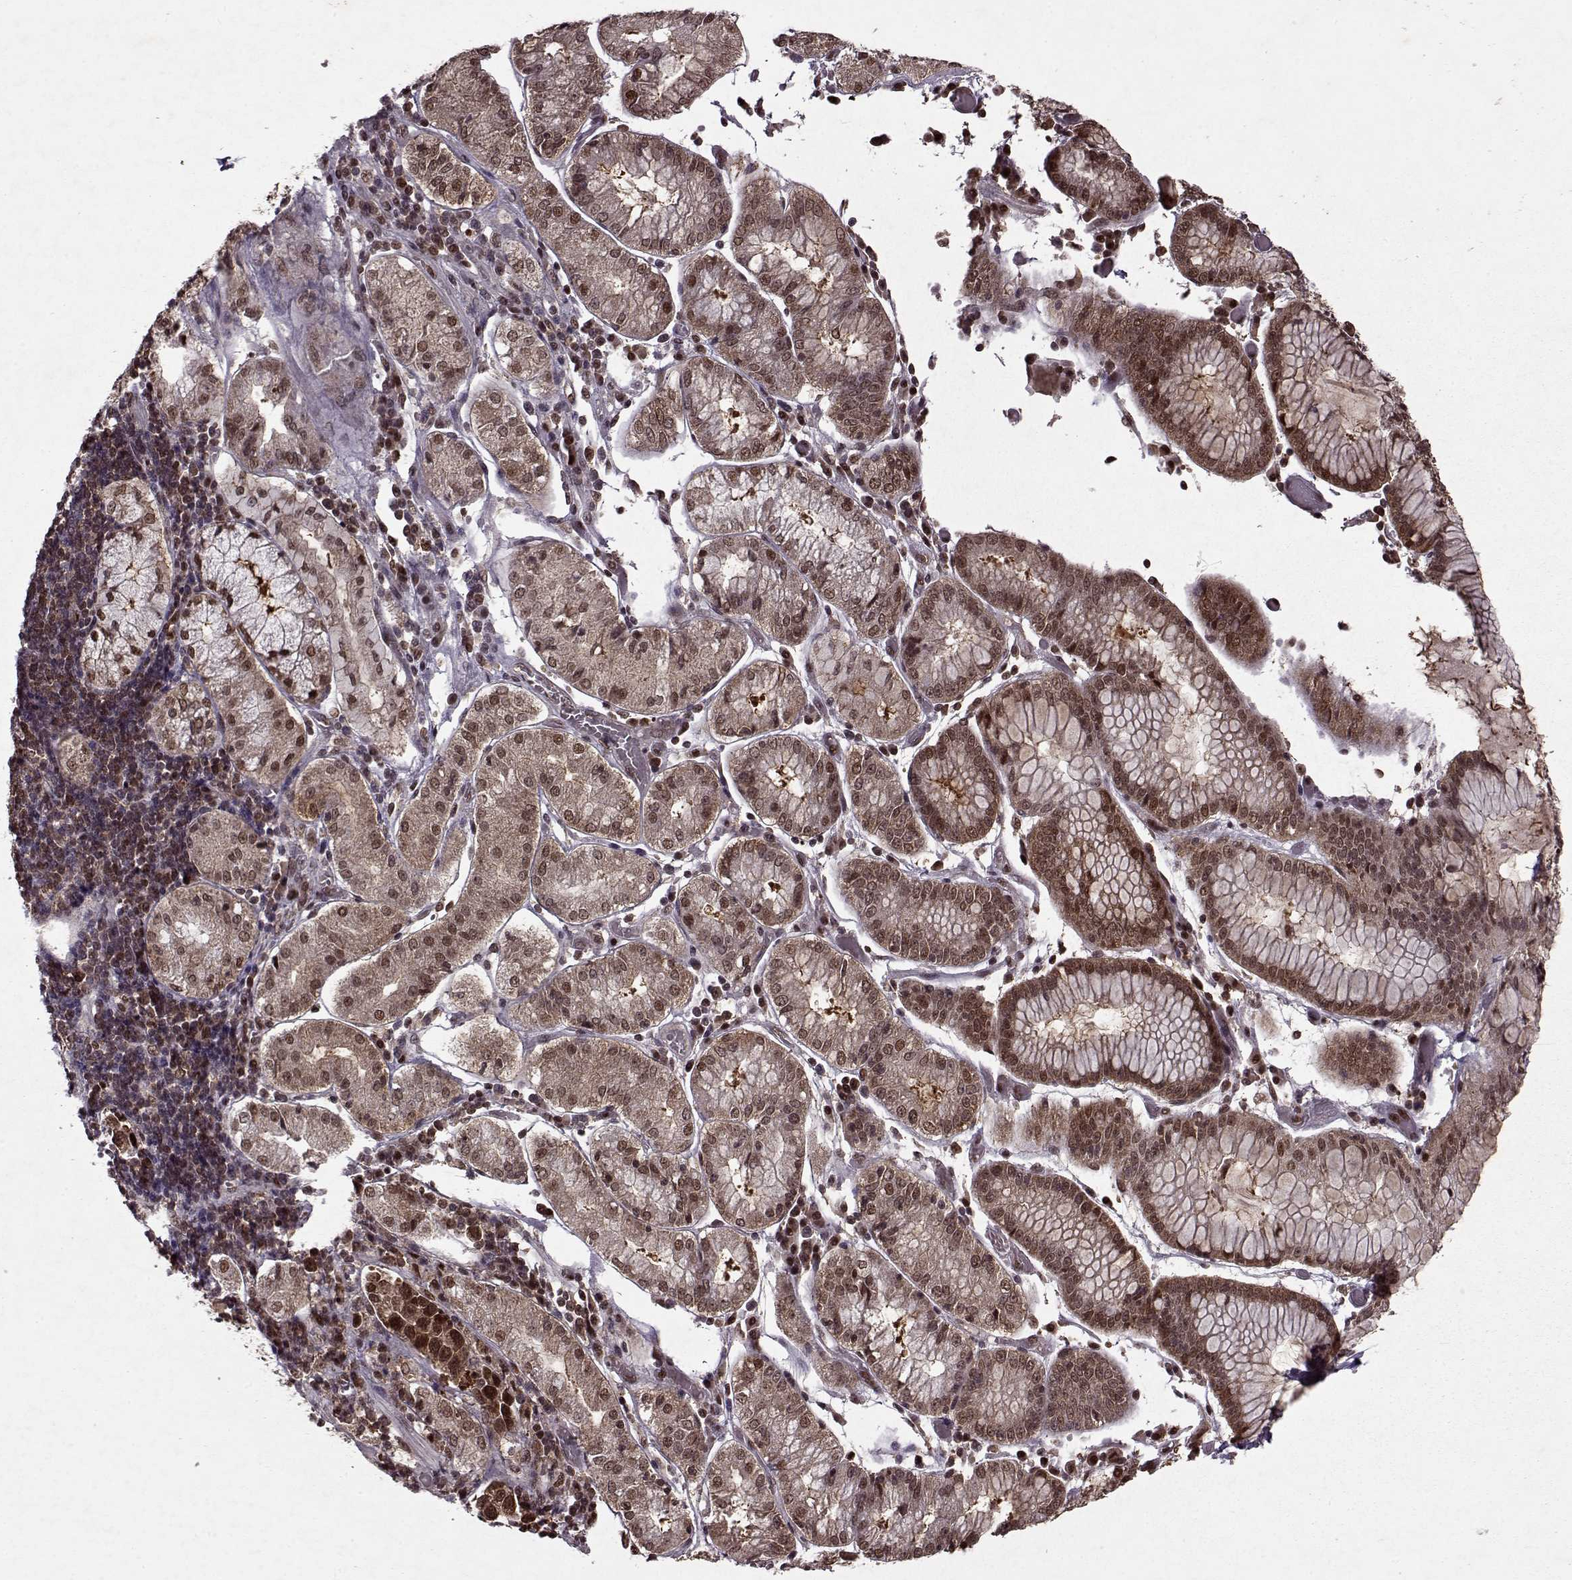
{"staining": {"intensity": "moderate", "quantity": ">75%", "location": "nuclear"}, "tissue": "stomach cancer", "cell_type": "Tumor cells", "image_type": "cancer", "snomed": [{"axis": "morphology", "description": "Adenocarcinoma, NOS"}, {"axis": "topography", "description": "Stomach"}], "caption": "The photomicrograph demonstrates staining of adenocarcinoma (stomach), revealing moderate nuclear protein expression (brown color) within tumor cells.", "gene": "PSMA7", "patient": {"sex": "male", "age": 93}}